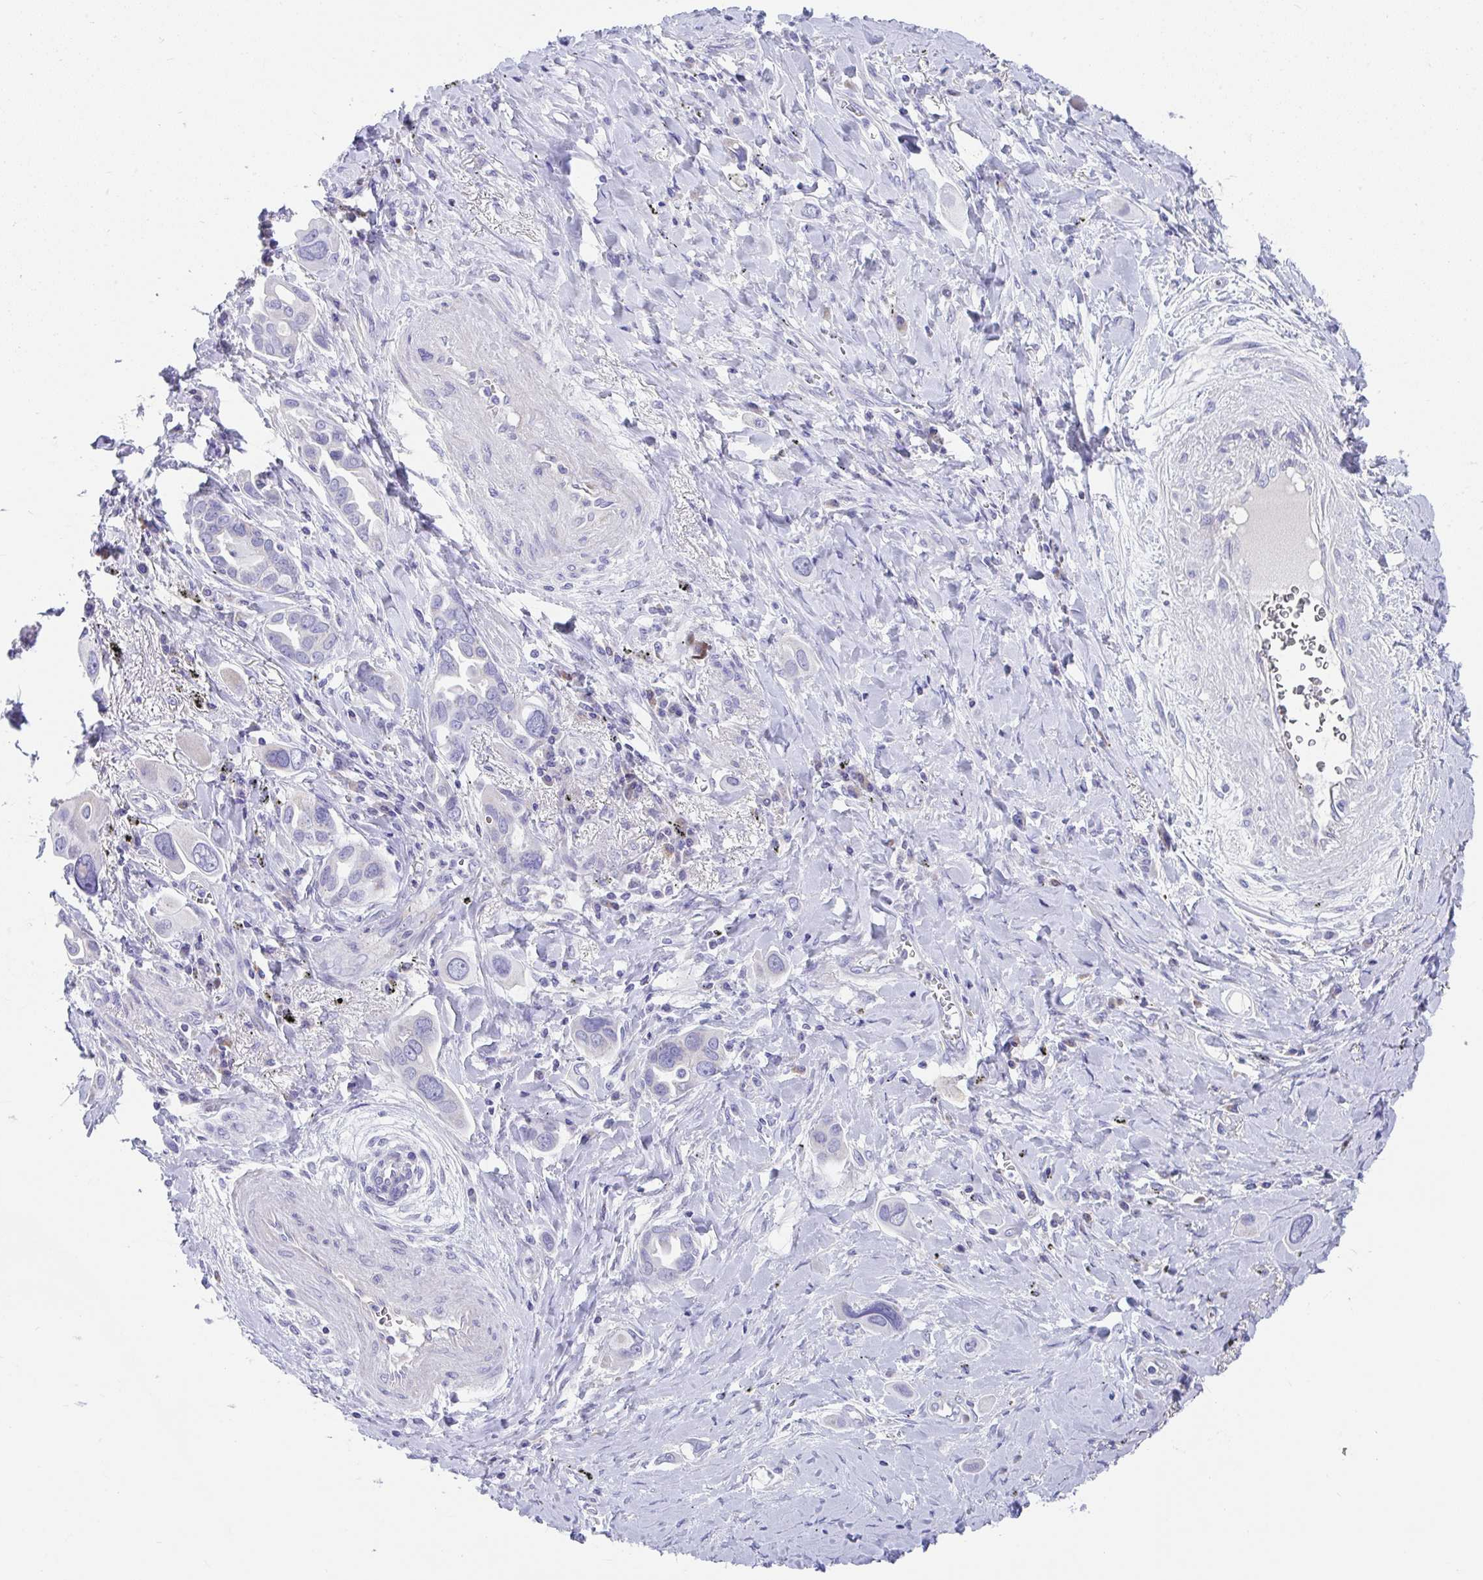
{"staining": {"intensity": "negative", "quantity": "none", "location": "none"}, "tissue": "lung cancer", "cell_type": "Tumor cells", "image_type": "cancer", "snomed": [{"axis": "morphology", "description": "Adenocarcinoma, NOS"}, {"axis": "topography", "description": "Lung"}], "caption": "An image of lung adenocarcinoma stained for a protein exhibits no brown staining in tumor cells.", "gene": "CCSAP", "patient": {"sex": "male", "age": 76}}